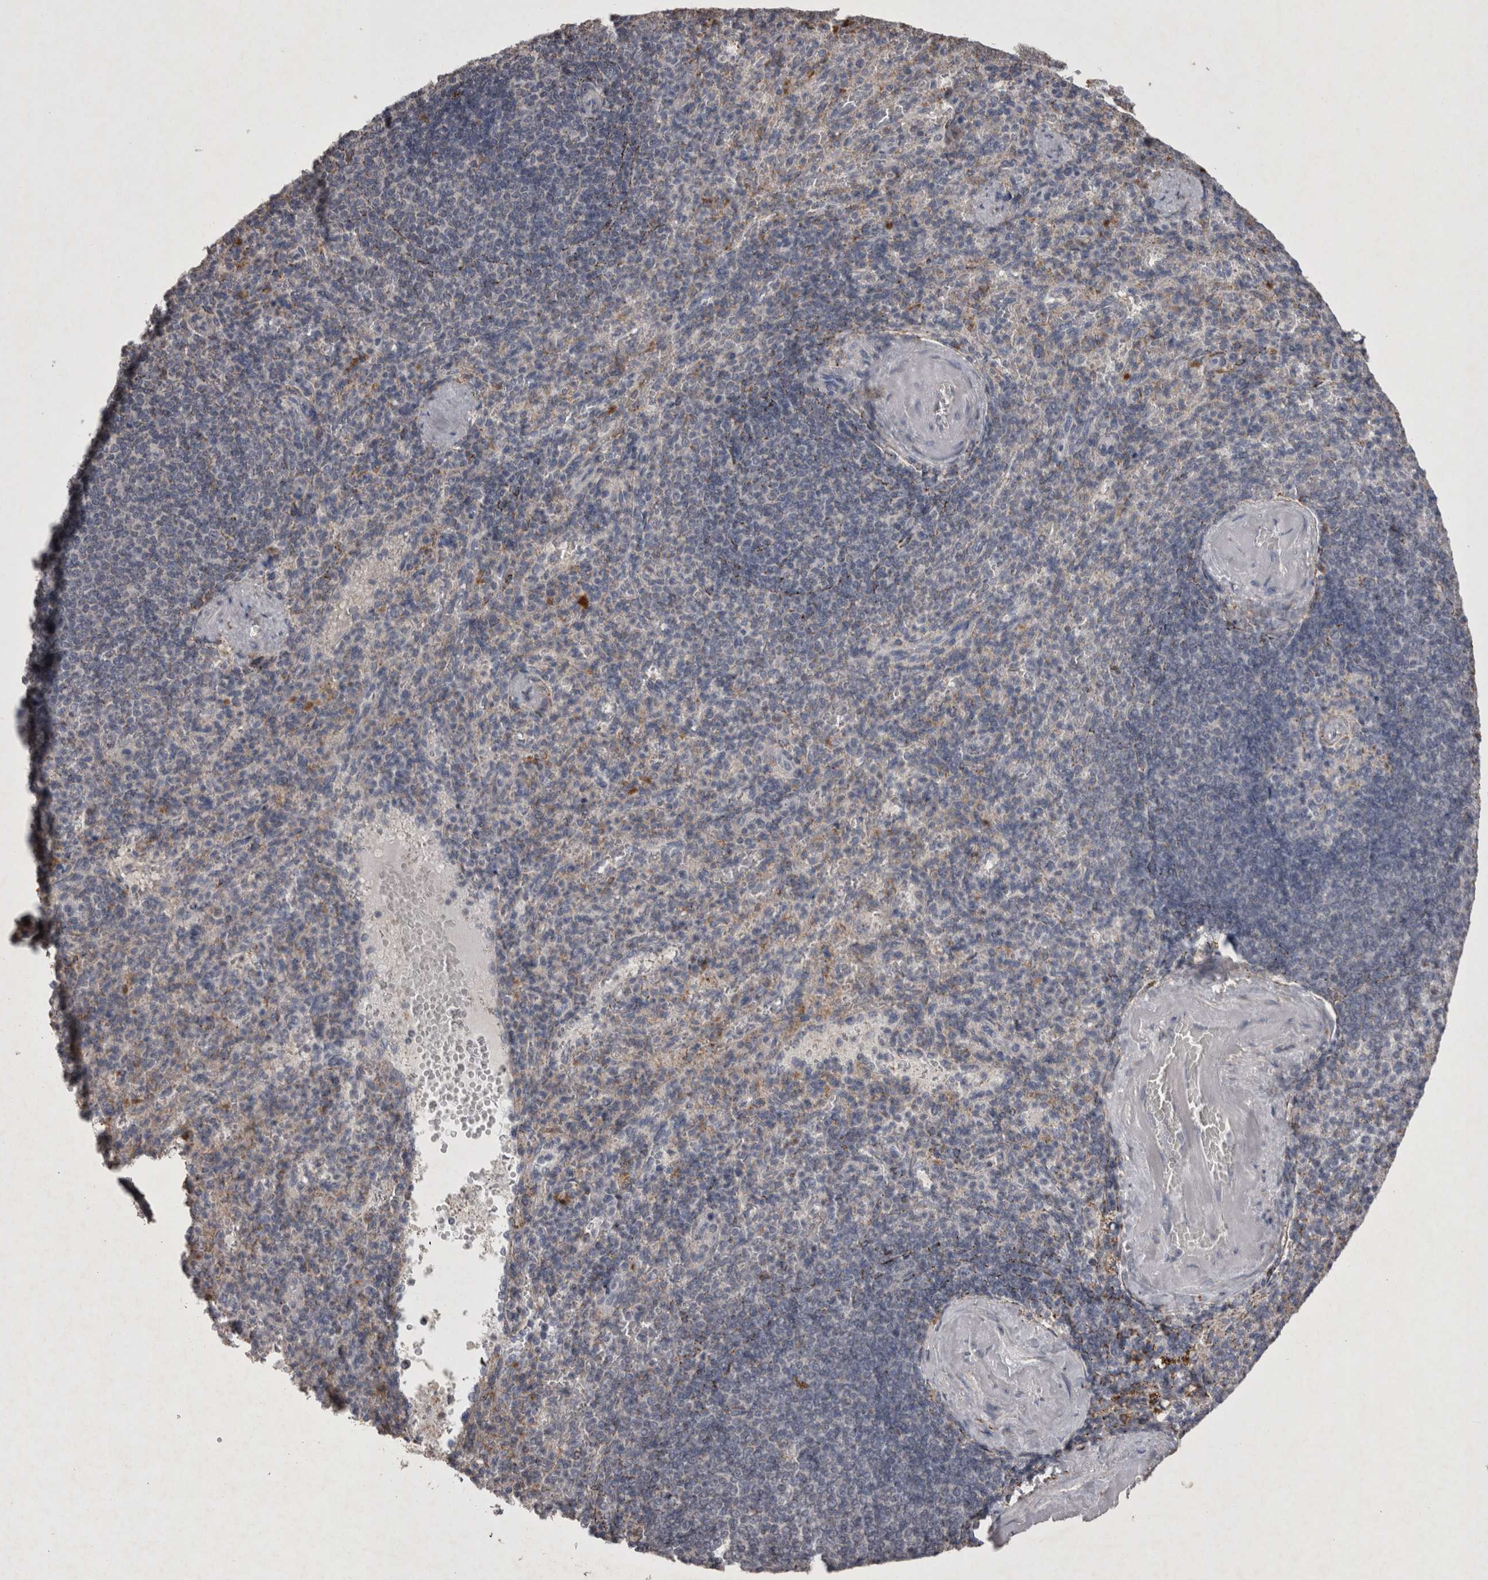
{"staining": {"intensity": "negative", "quantity": "none", "location": "none"}, "tissue": "spleen", "cell_type": "Cells in red pulp", "image_type": "normal", "snomed": [{"axis": "morphology", "description": "Normal tissue, NOS"}, {"axis": "topography", "description": "Spleen"}], "caption": "This is an IHC micrograph of benign spleen. There is no positivity in cells in red pulp.", "gene": "DKK3", "patient": {"sex": "female", "age": 74}}